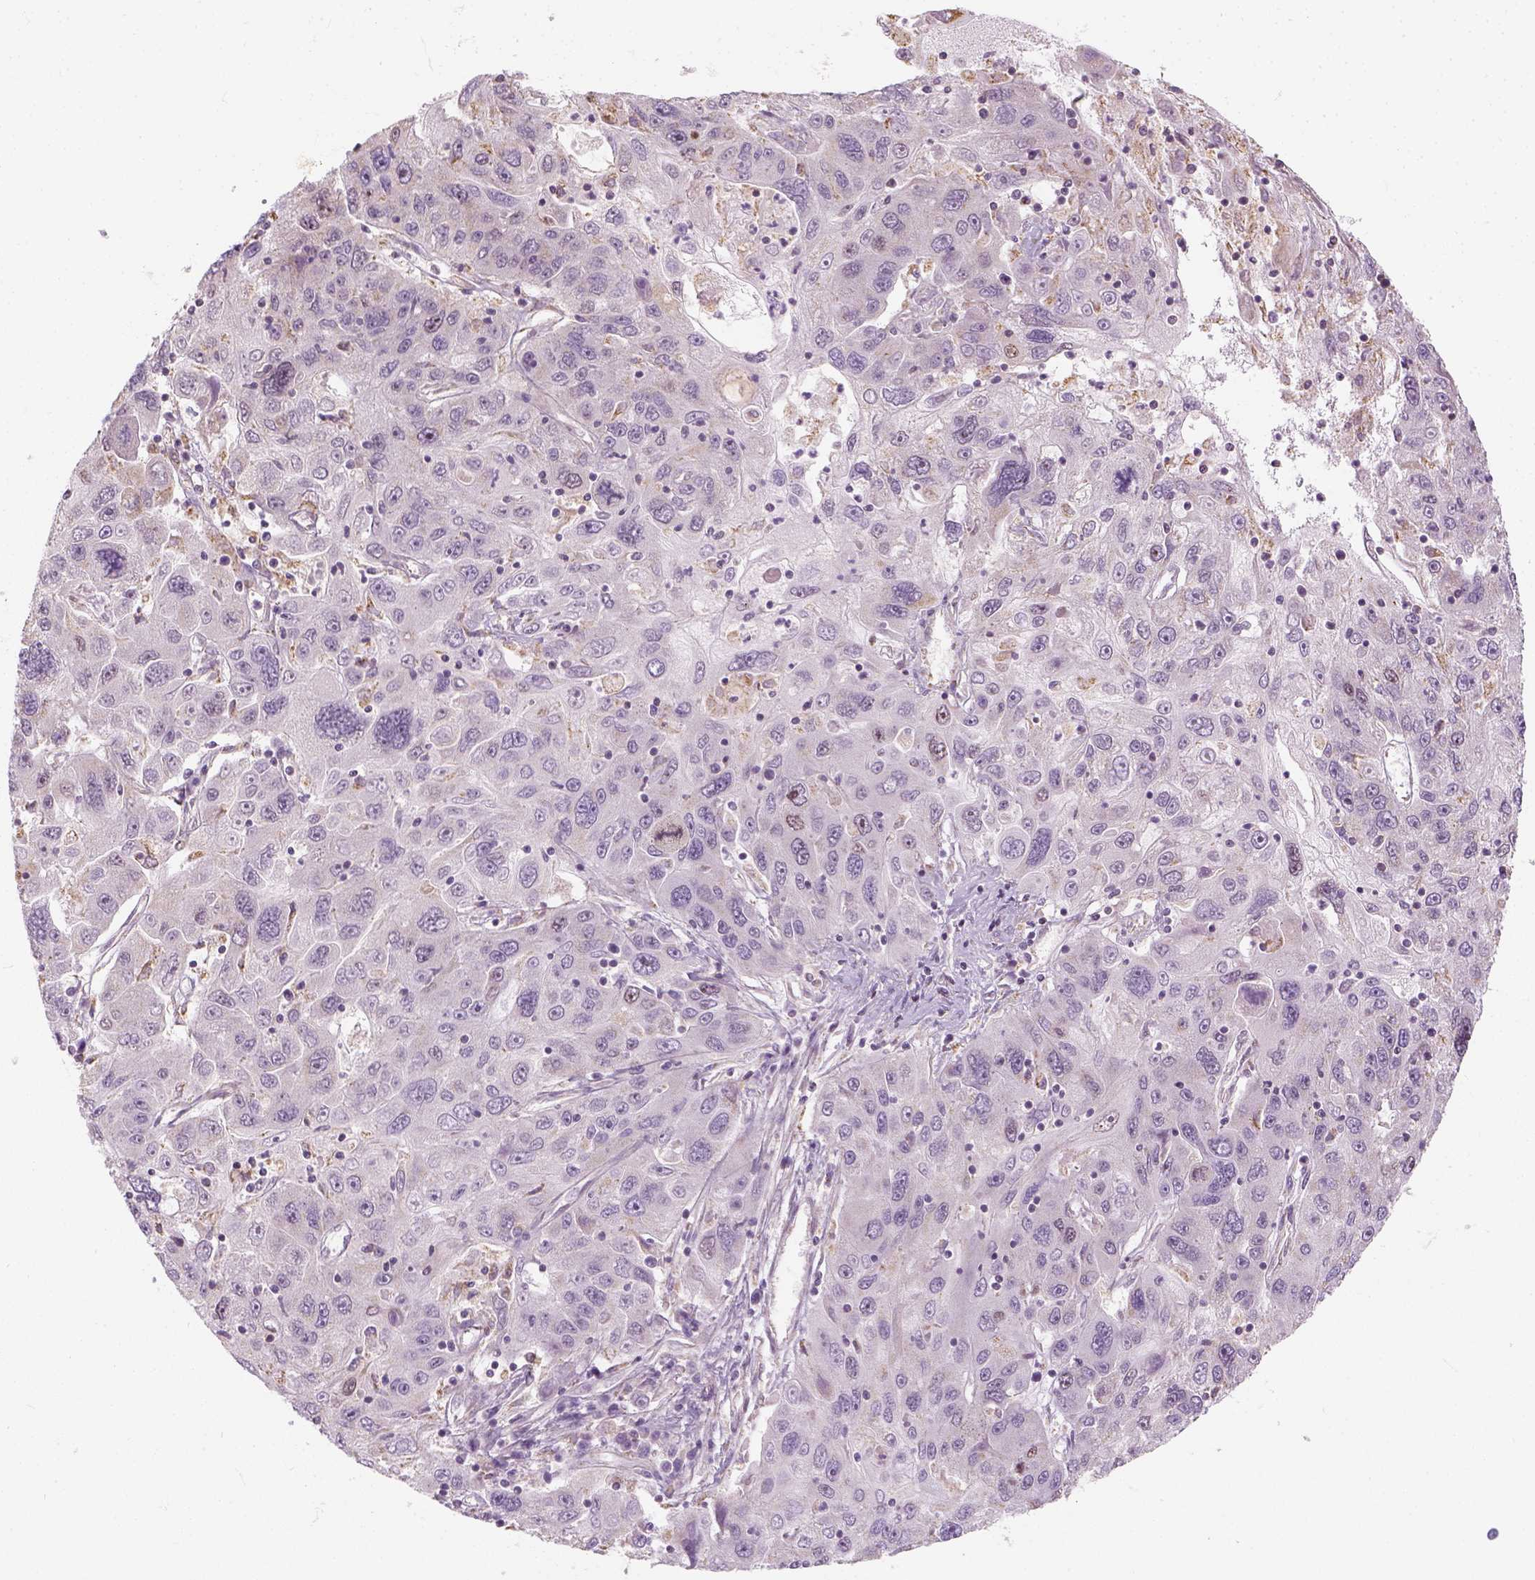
{"staining": {"intensity": "negative", "quantity": "none", "location": "none"}, "tissue": "stomach cancer", "cell_type": "Tumor cells", "image_type": "cancer", "snomed": [{"axis": "morphology", "description": "Adenocarcinoma, NOS"}, {"axis": "topography", "description": "Stomach"}], "caption": "Immunohistochemistry photomicrograph of stomach cancer (adenocarcinoma) stained for a protein (brown), which reveals no staining in tumor cells.", "gene": "LCA5", "patient": {"sex": "male", "age": 56}}